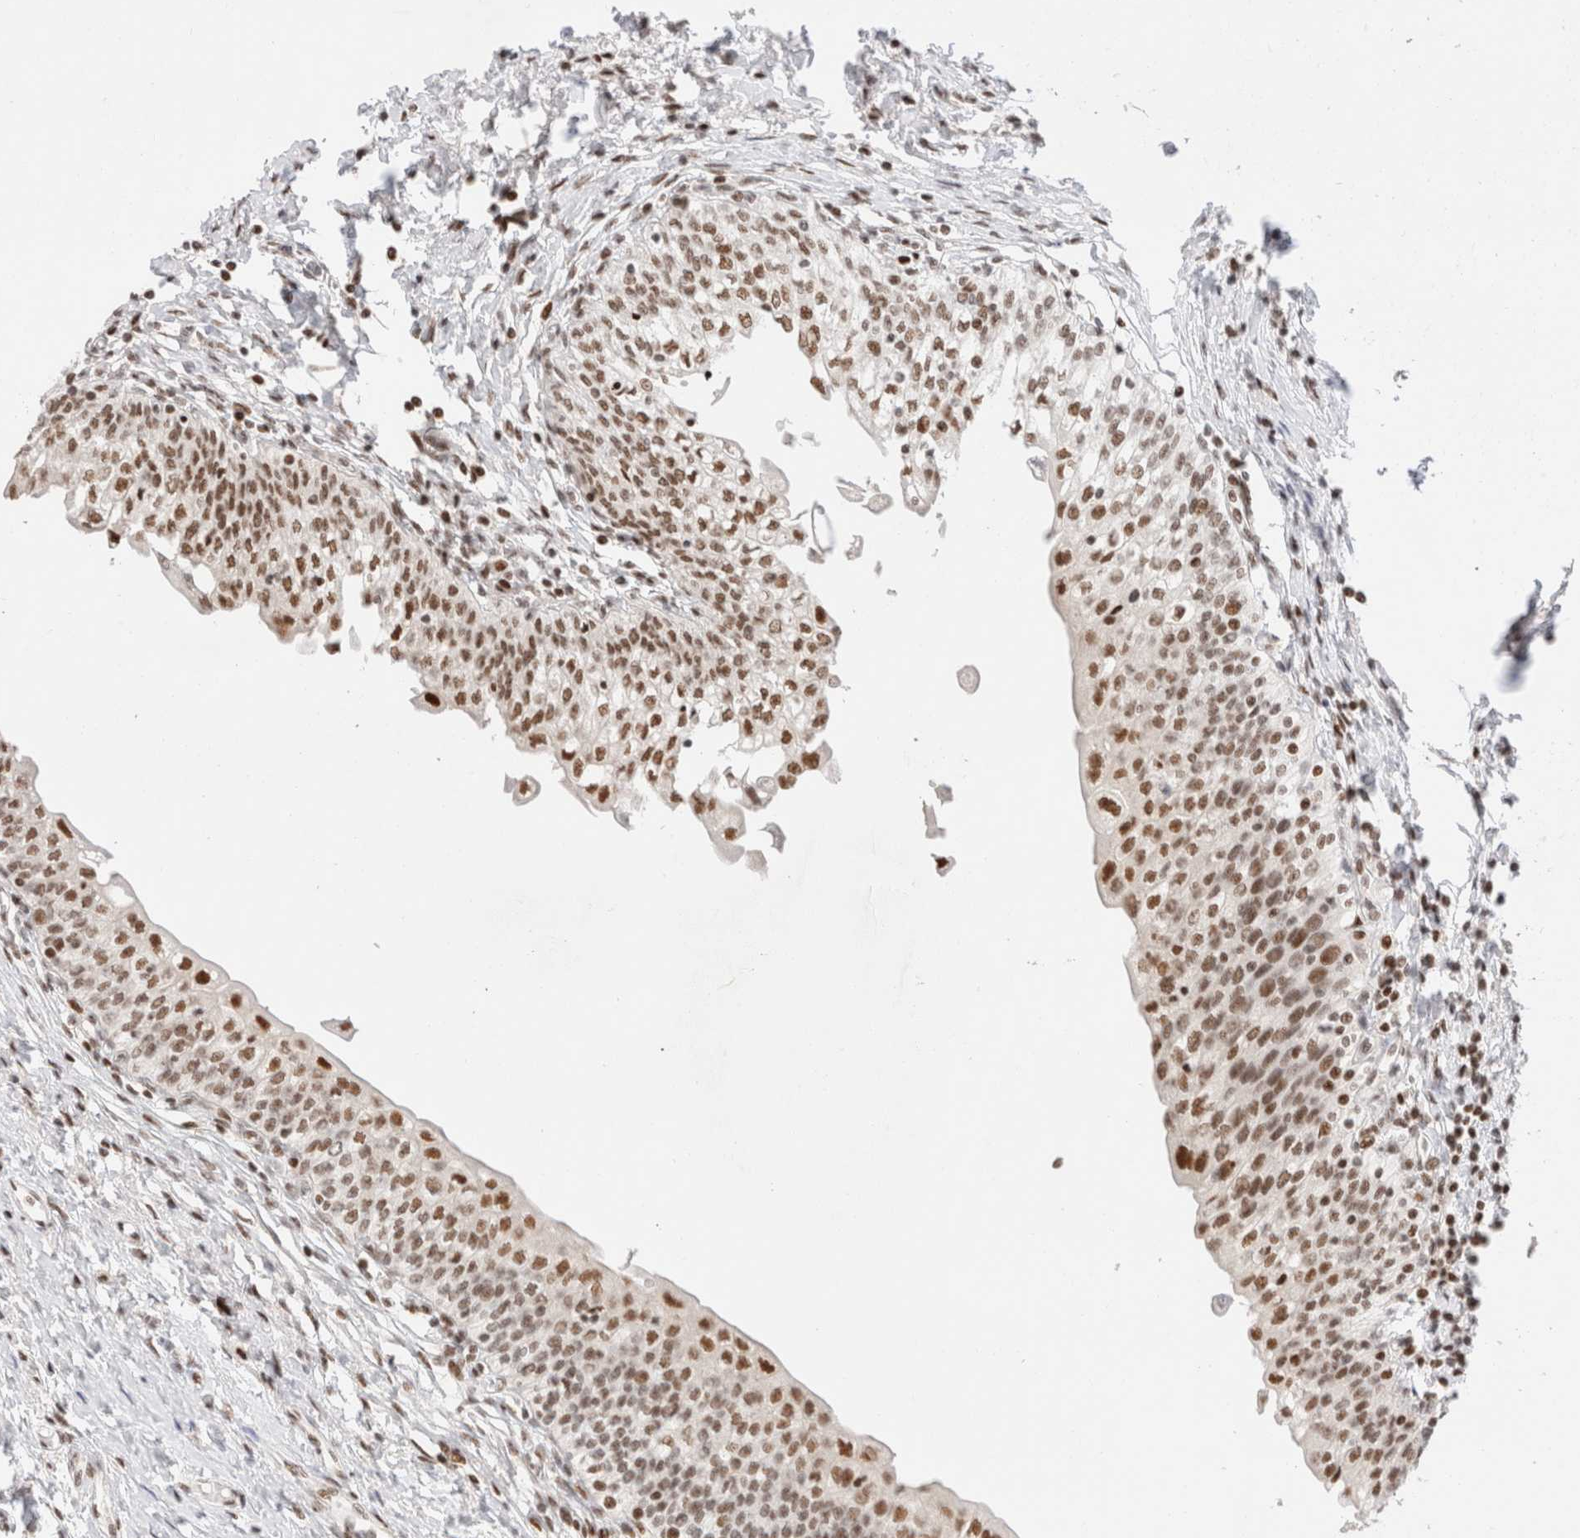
{"staining": {"intensity": "moderate", "quantity": ">75%", "location": "nuclear"}, "tissue": "urinary bladder", "cell_type": "Urothelial cells", "image_type": "normal", "snomed": [{"axis": "morphology", "description": "Normal tissue, NOS"}, {"axis": "topography", "description": "Urinary bladder"}], "caption": "A medium amount of moderate nuclear positivity is present in approximately >75% of urothelial cells in unremarkable urinary bladder. Using DAB (brown) and hematoxylin (blue) stains, captured at high magnification using brightfield microscopy.", "gene": "ZNF282", "patient": {"sex": "male", "age": 55}}